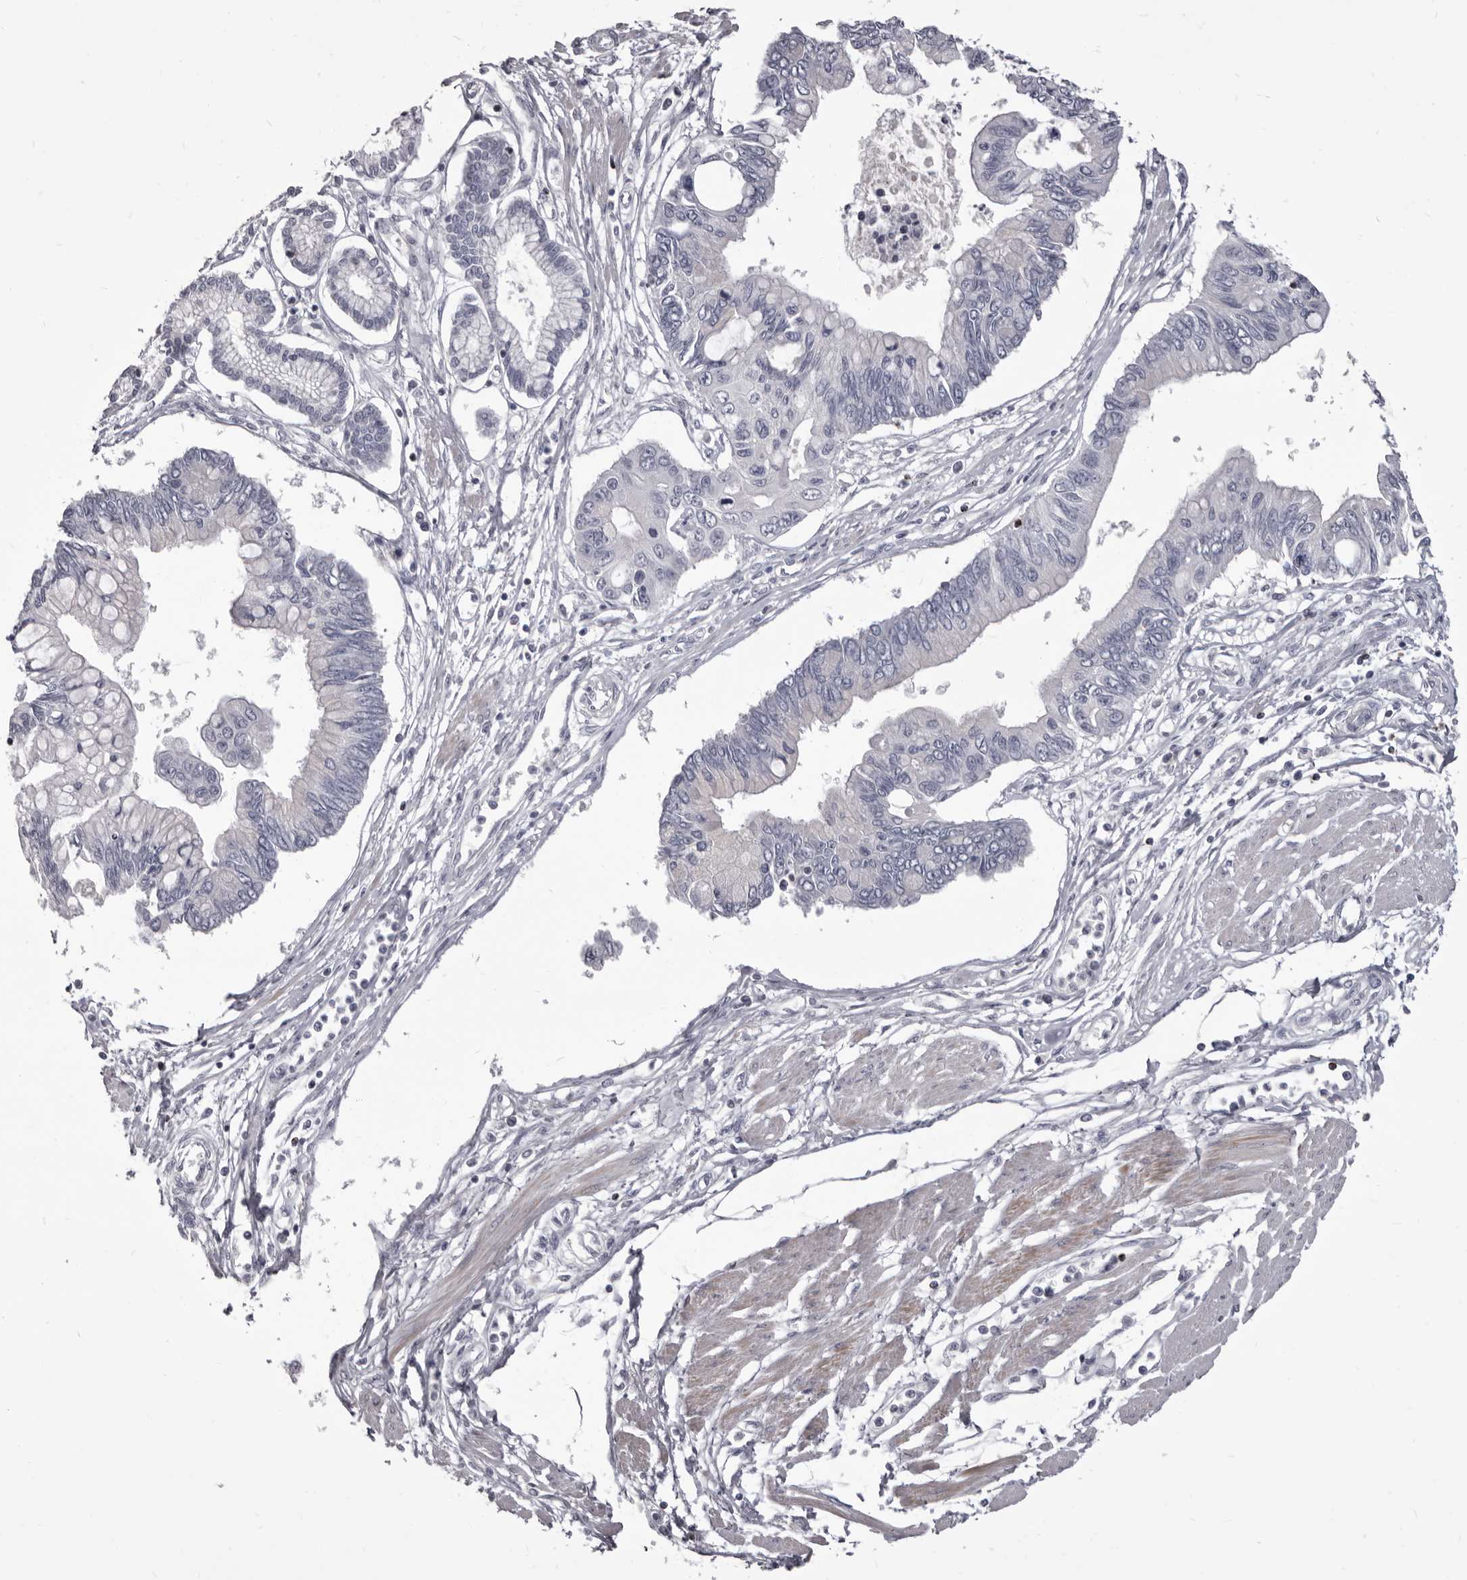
{"staining": {"intensity": "negative", "quantity": "none", "location": "none"}, "tissue": "pancreatic cancer", "cell_type": "Tumor cells", "image_type": "cancer", "snomed": [{"axis": "morphology", "description": "Adenocarcinoma, NOS"}, {"axis": "topography", "description": "Pancreas"}], "caption": "Protein analysis of pancreatic cancer (adenocarcinoma) demonstrates no significant staining in tumor cells.", "gene": "GZMH", "patient": {"sex": "female", "age": 77}}